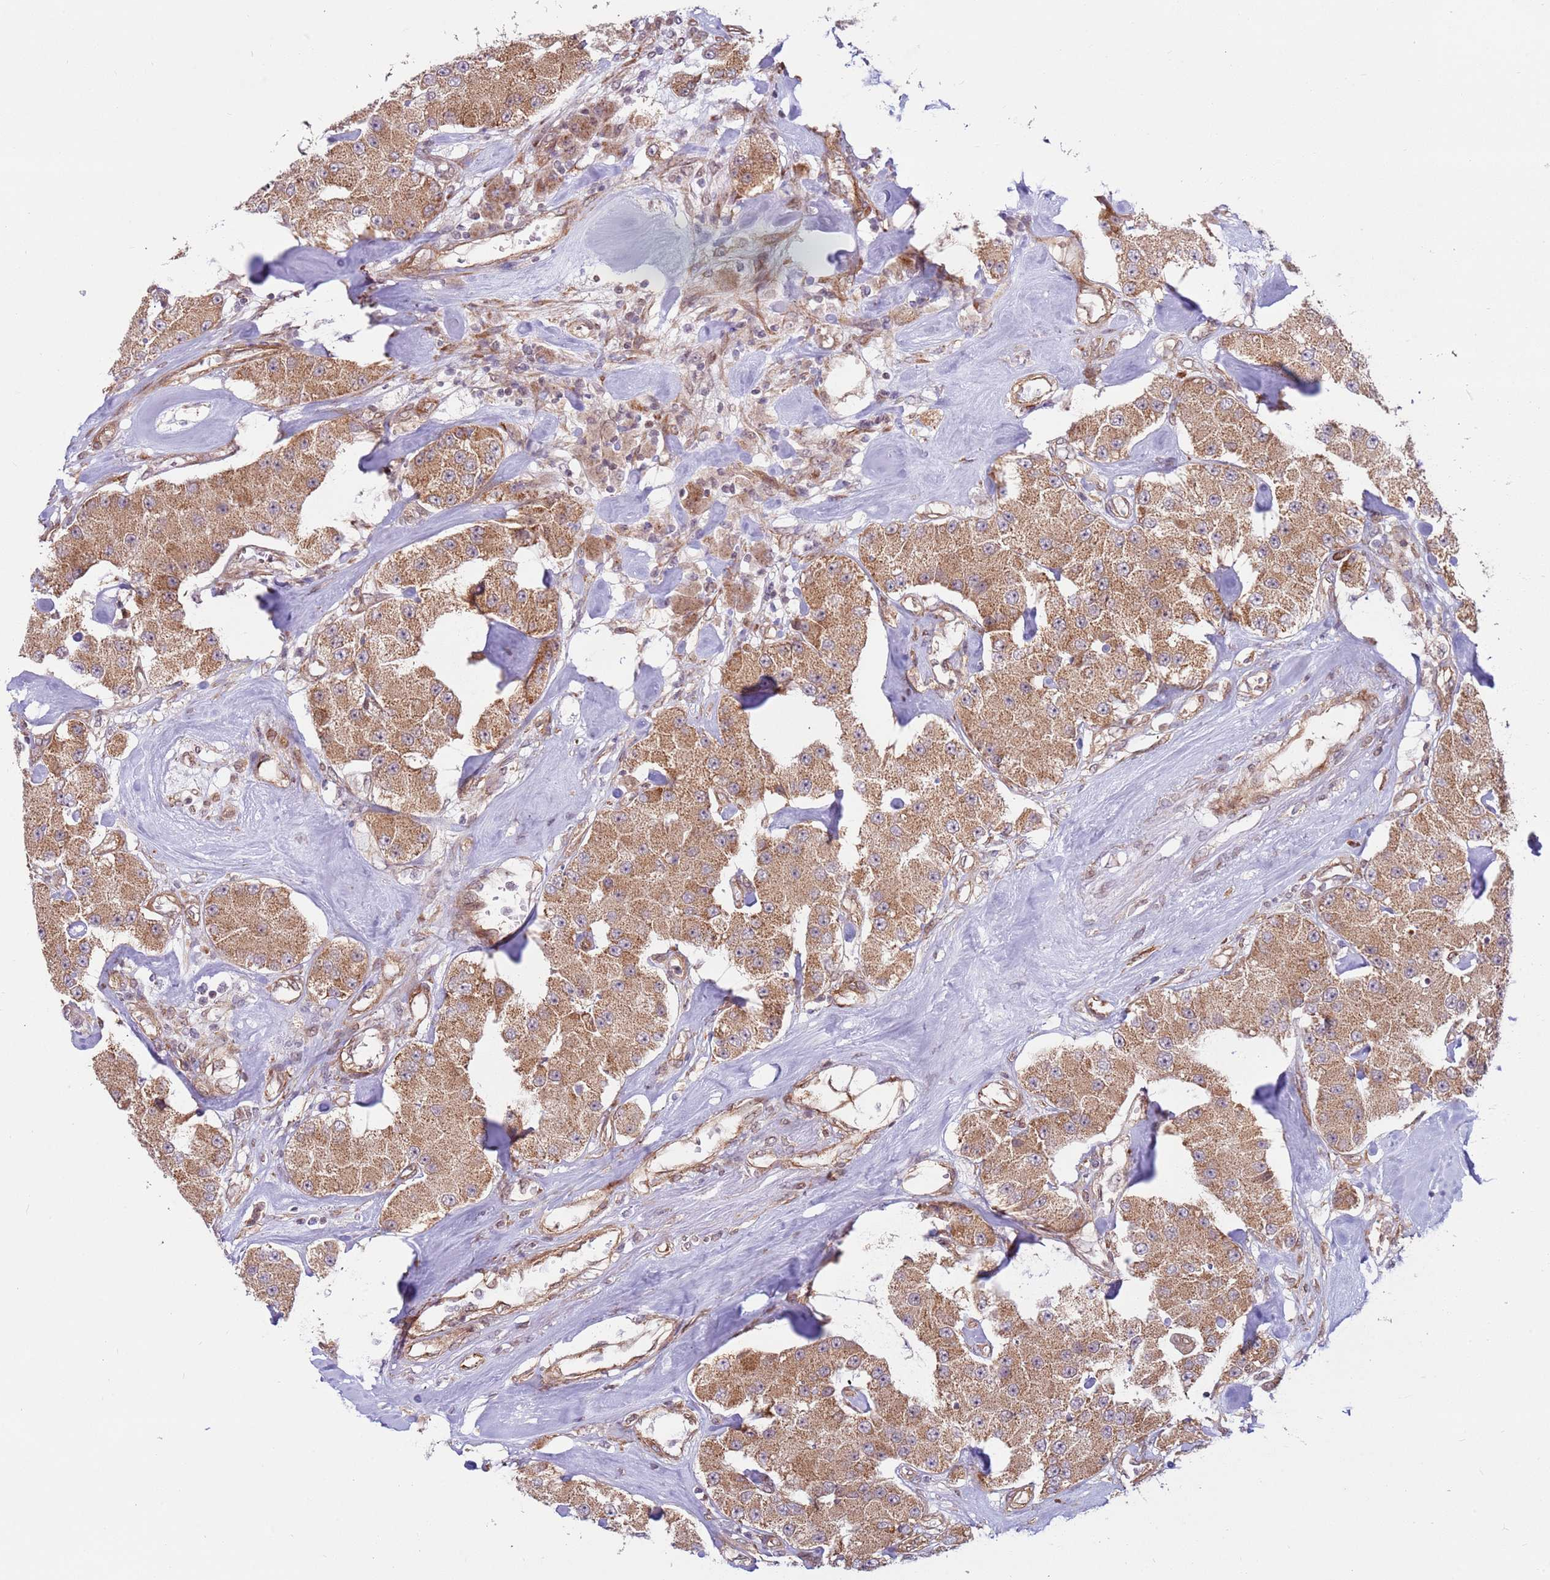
{"staining": {"intensity": "moderate", "quantity": ">75%", "location": "cytoplasmic/membranous"}, "tissue": "carcinoid", "cell_type": "Tumor cells", "image_type": "cancer", "snomed": [{"axis": "morphology", "description": "Carcinoid, malignant, NOS"}, {"axis": "topography", "description": "Pancreas"}], "caption": "Moderate cytoplasmic/membranous expression is seen in about >75% of tumor cells in carcinoid. The protein of interest is stained brown, and the nuclei are stained in blue (DAB IHC with brightfield microscopy, high magnification).", "gene": "DCAF4", "patient": {"sex": "male", "age": 41}}